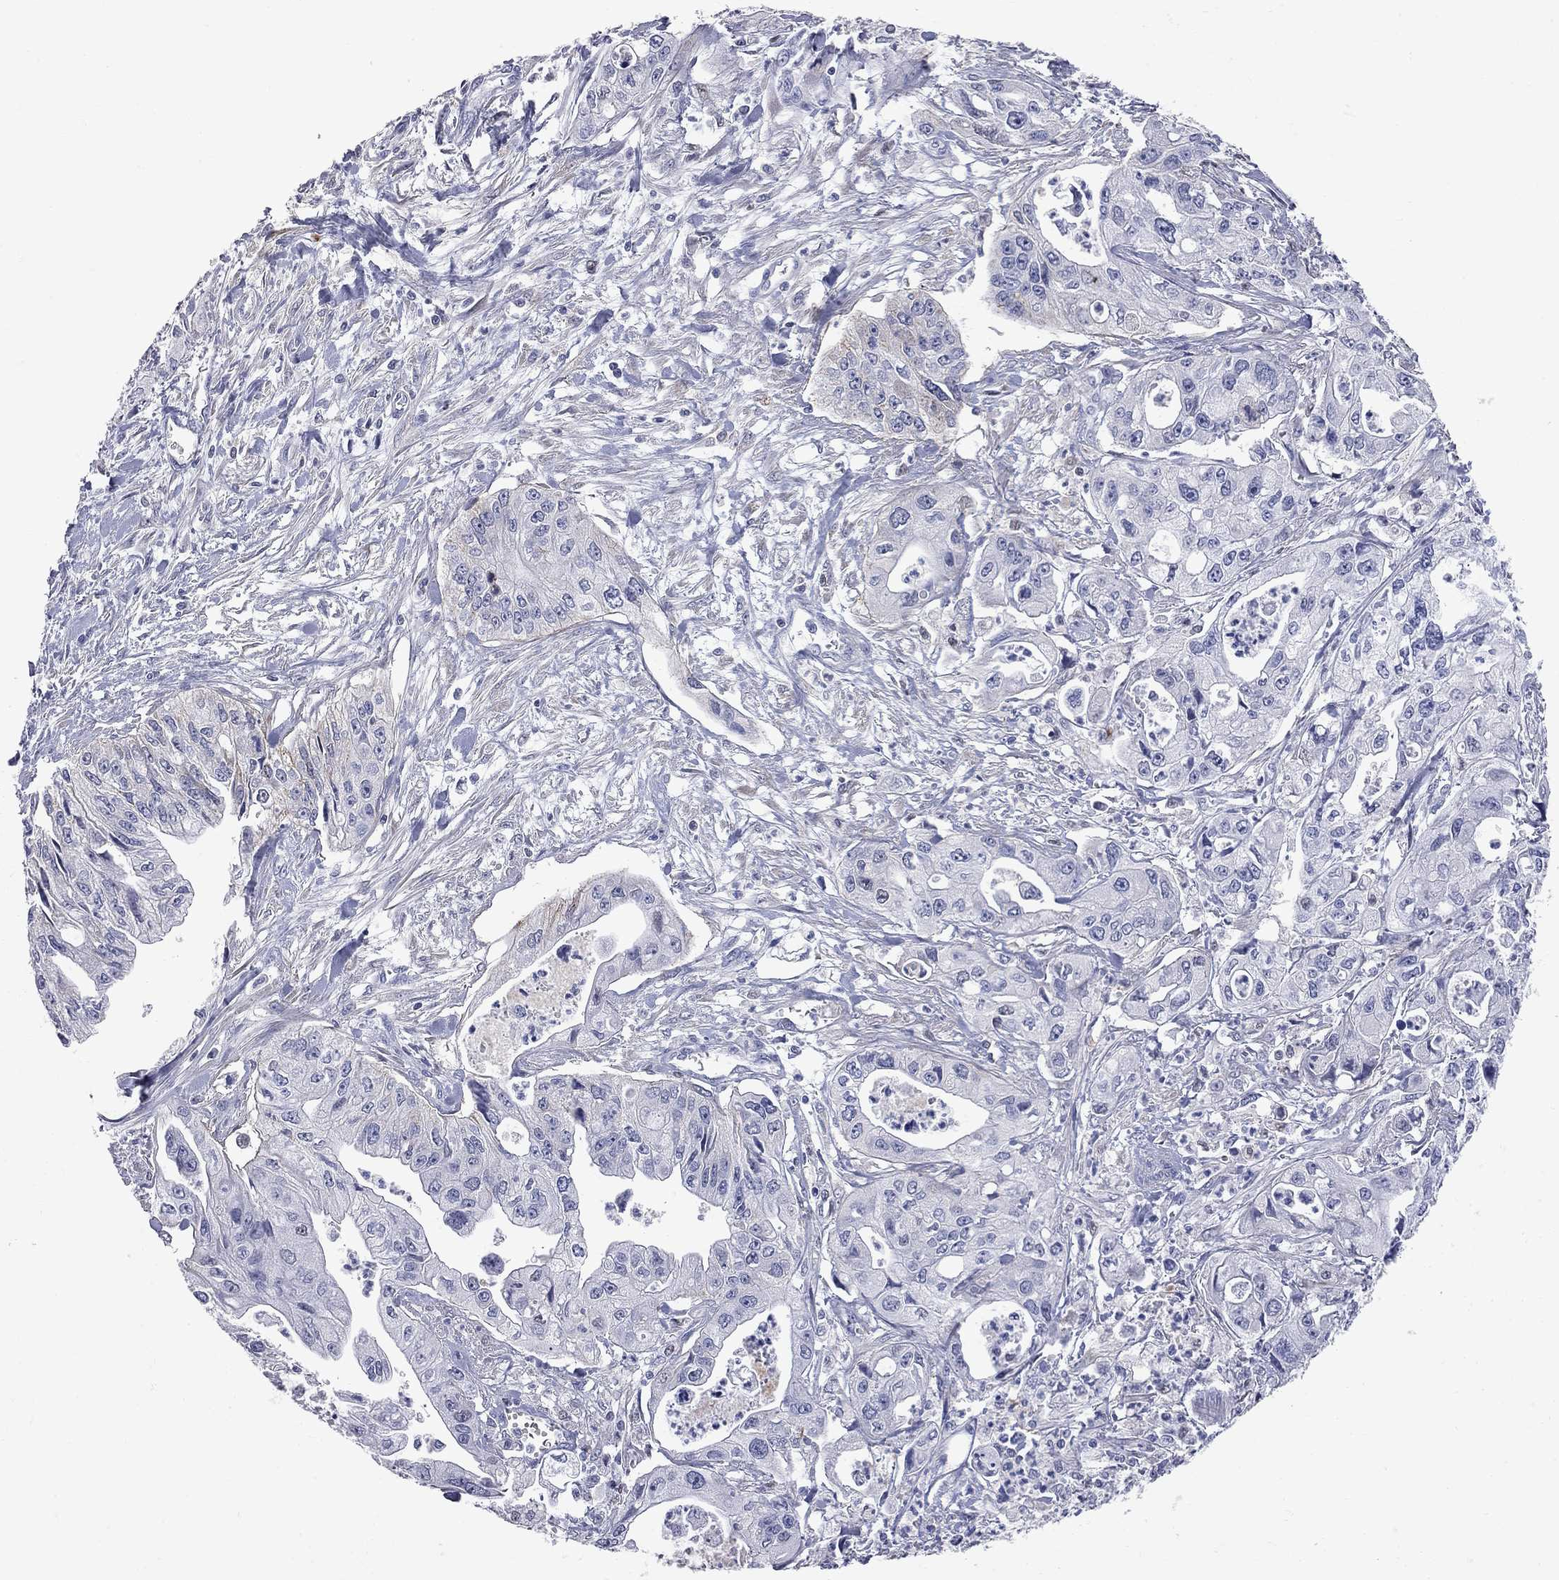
{"staining": {"intensity": "negative", "quantity": "none", "location": "none"}, "tissue": "pancreatic cancer", "cell_type": "Tumor cells", "image_type": "cancer", "snomed": [{"axis": "morphology", "description": "Adenocarcinoma, NOS"}, {"axis": "topography", "description": "Pancreas"}], "caption": "This is an immunohistochemistry (IHC) micrograph of human pancreatic cancer. There is no positivity in tumor cells.", "gene": "FAM221B", "patient": {"sex": "male", "age": 70}}